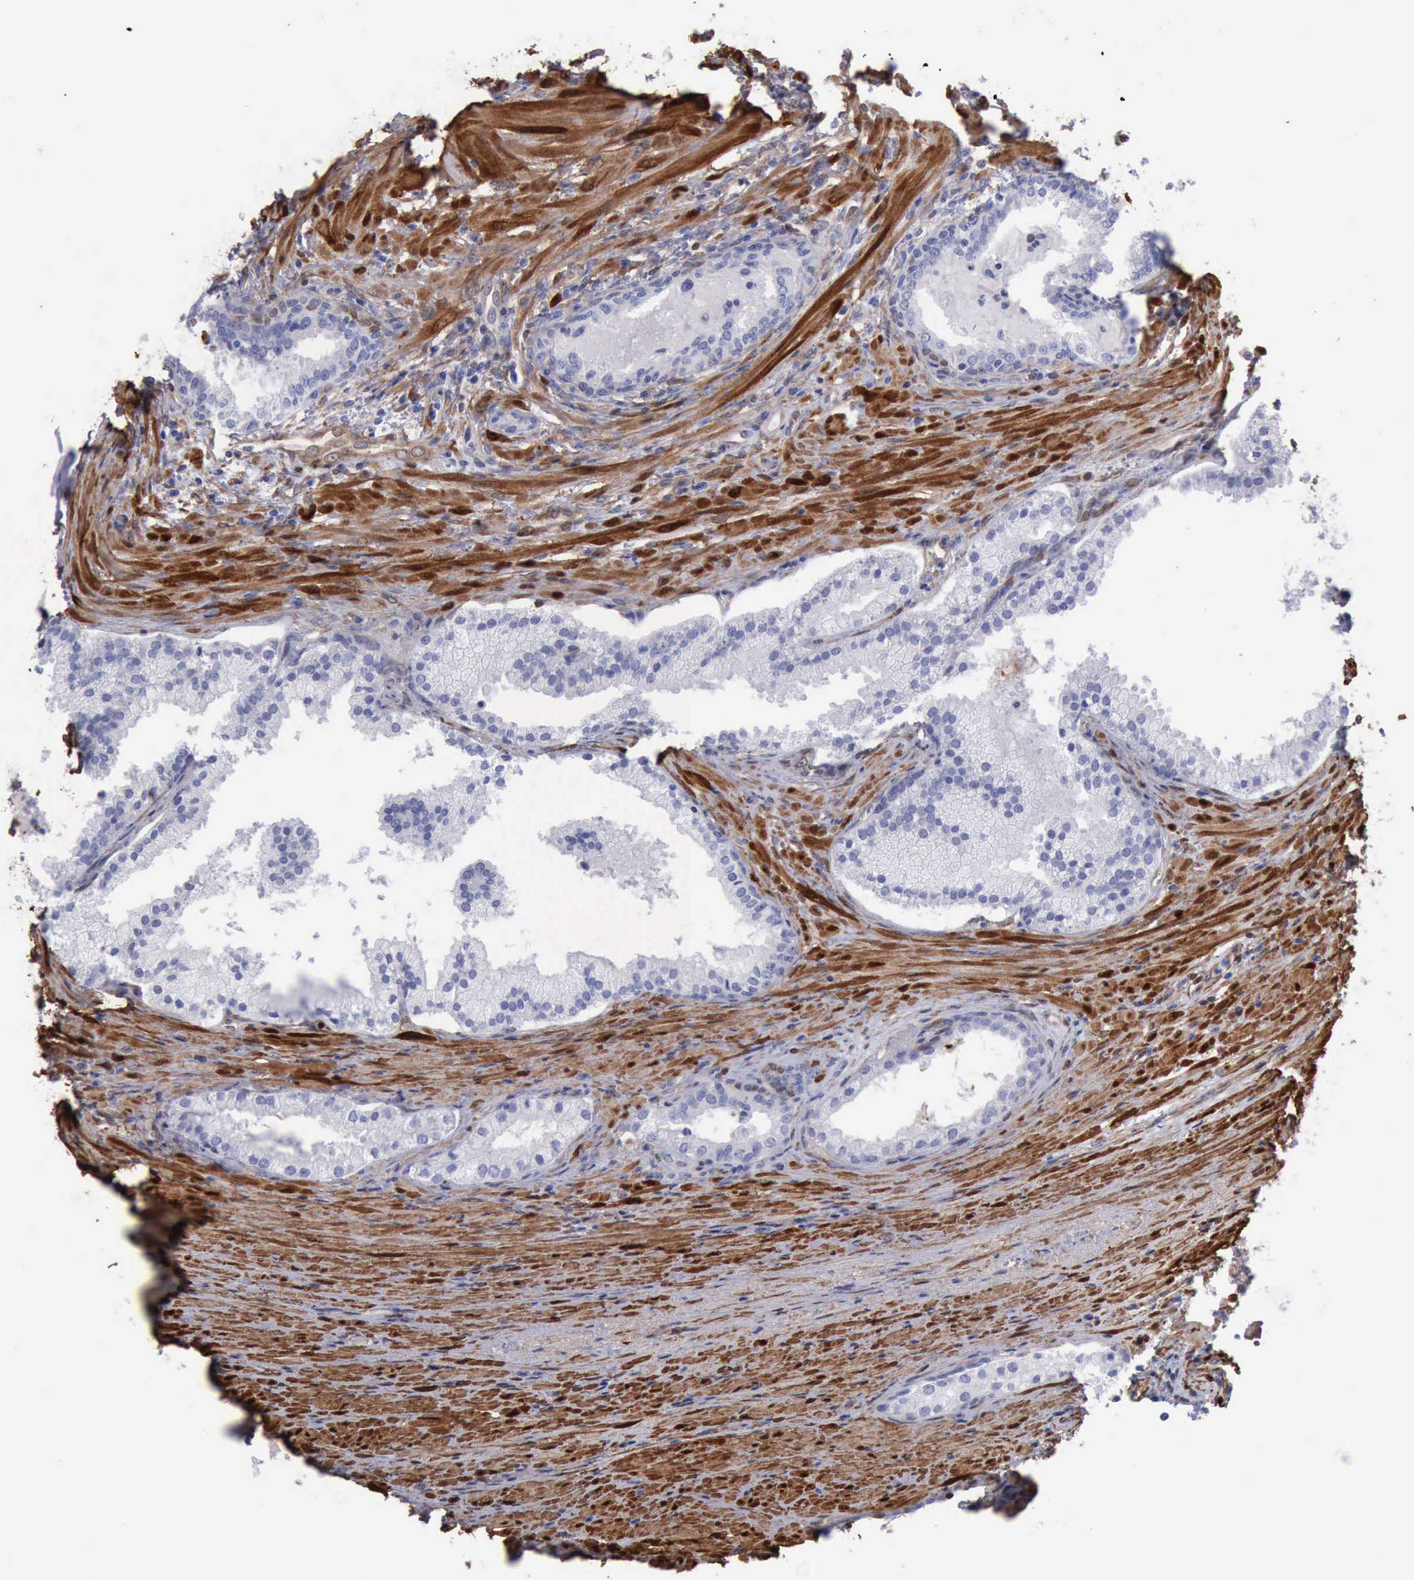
{"staining": {"intensity": "negative", "quantity": "none", "location": "none"}, "tissue": "prostate cancer", "cell_type": "Tumor cells", "image_type": "cancer", "snomed": [{"axis": "morphology", "description": "Adenocarcinoma, Medium grade"}, {"axis": "topography", "description": "Prostate"}], "caption": "There is no significant positivity in tumor cells of adenocarcinoma (medium-grade) (prostate). The staining was performed using DAB (3,3'-diaminobenzidine) to visualize the protein expression in brown, while the nuclei were stained in blue with hematoxylin (Magnification: 20x).", "gene": "FHL1", "patient": {"sex": "male", "age": 70}}